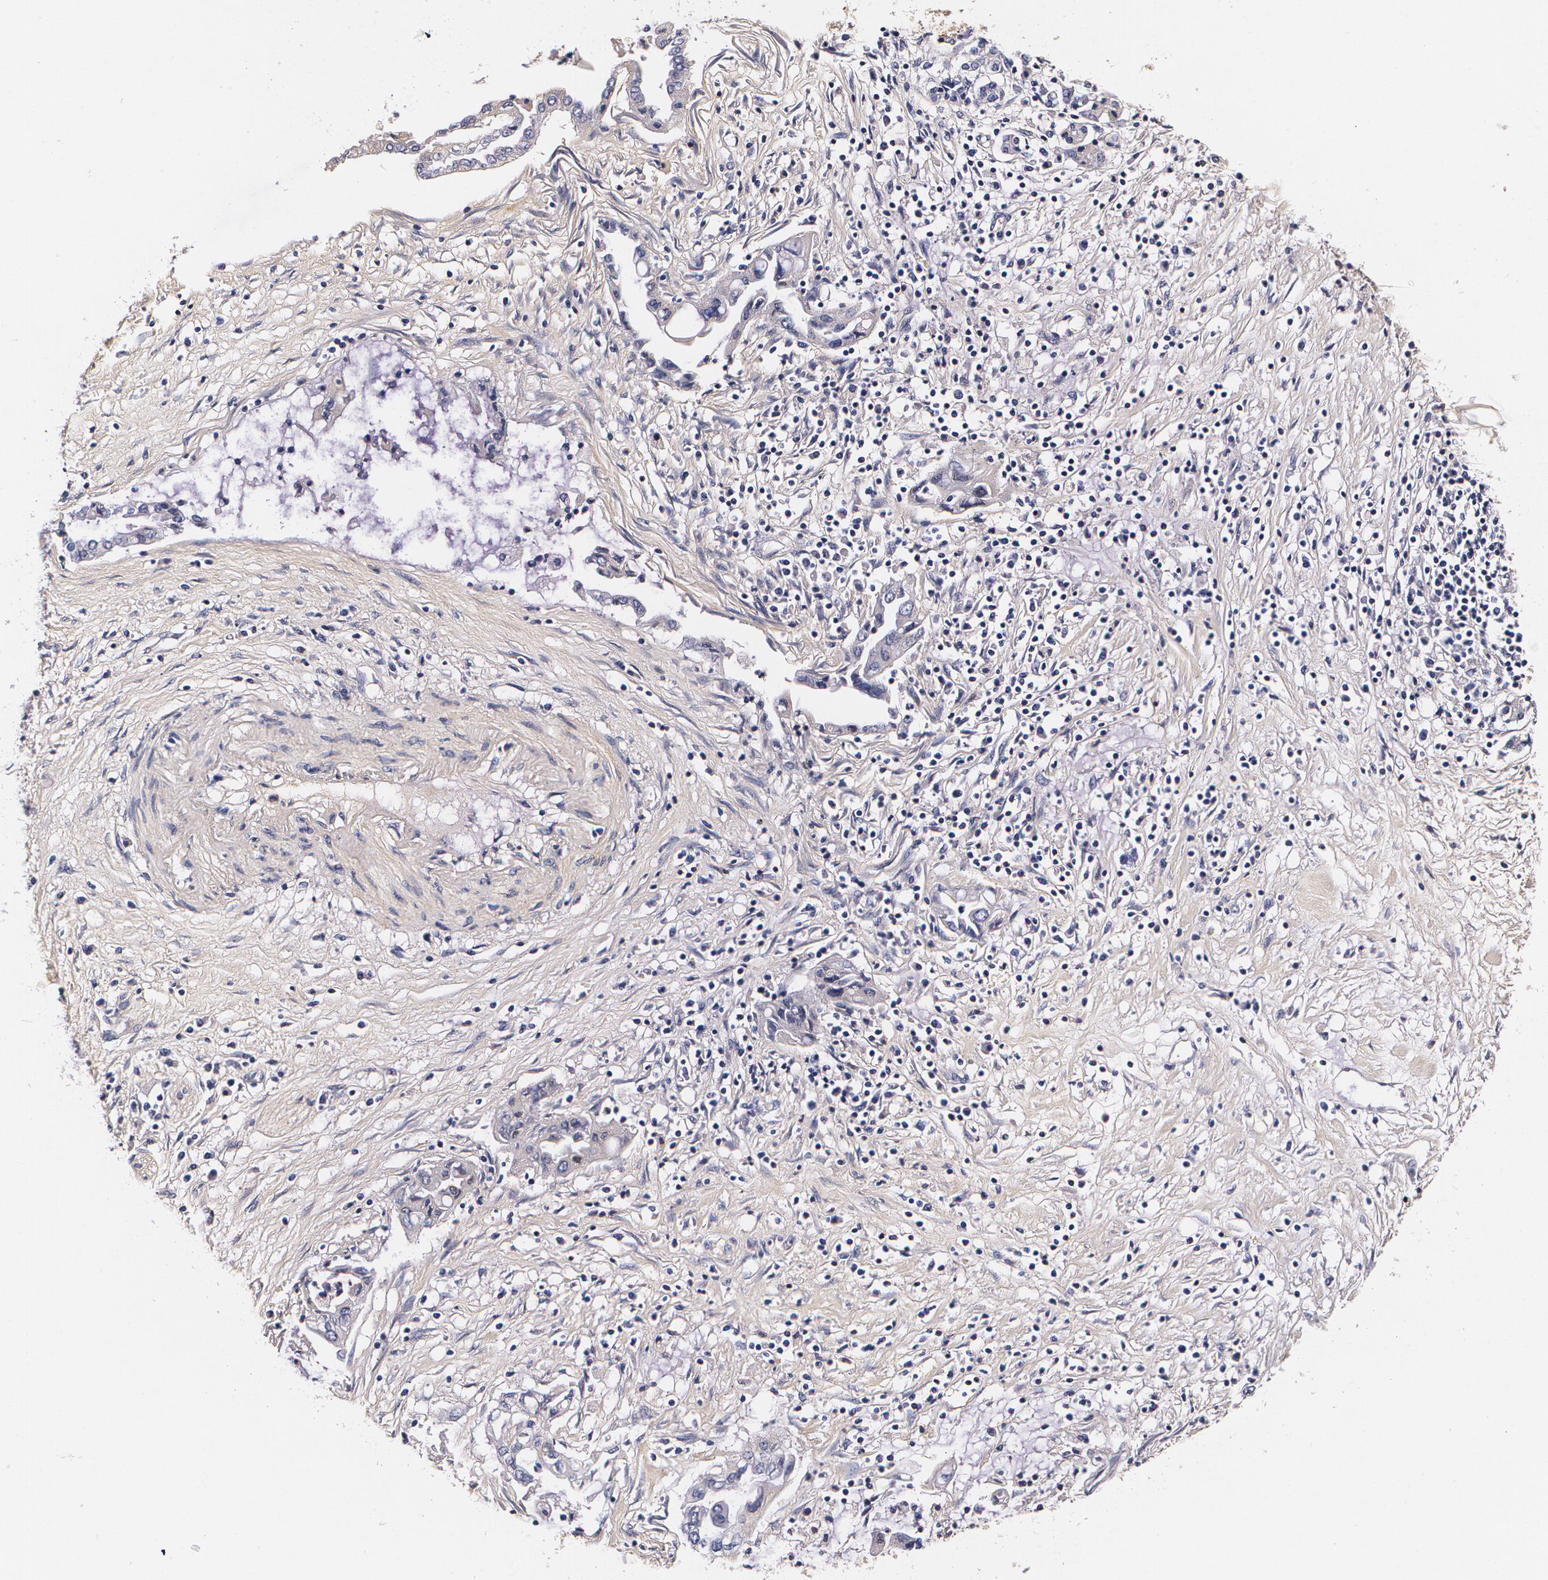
{"staining": {"intensity": "negative", "quantity": "none", "location": "none"}, "tissue": "pancreatic cancer", "cell_type": "Tumor cells", "image_type": "cancer", "snomed": [{"axis": "morphology", "description": "Adenocarcinoma, NOS"}, {"axis": "topography", "description": "Pancreas"}], "caption": "A histopathology image of pancreatic adenocarcinoma stained for a protein displays no brown staining in tumor cells.", "gene": "TTR", "patient": {"sex": "female", "age": 57}}